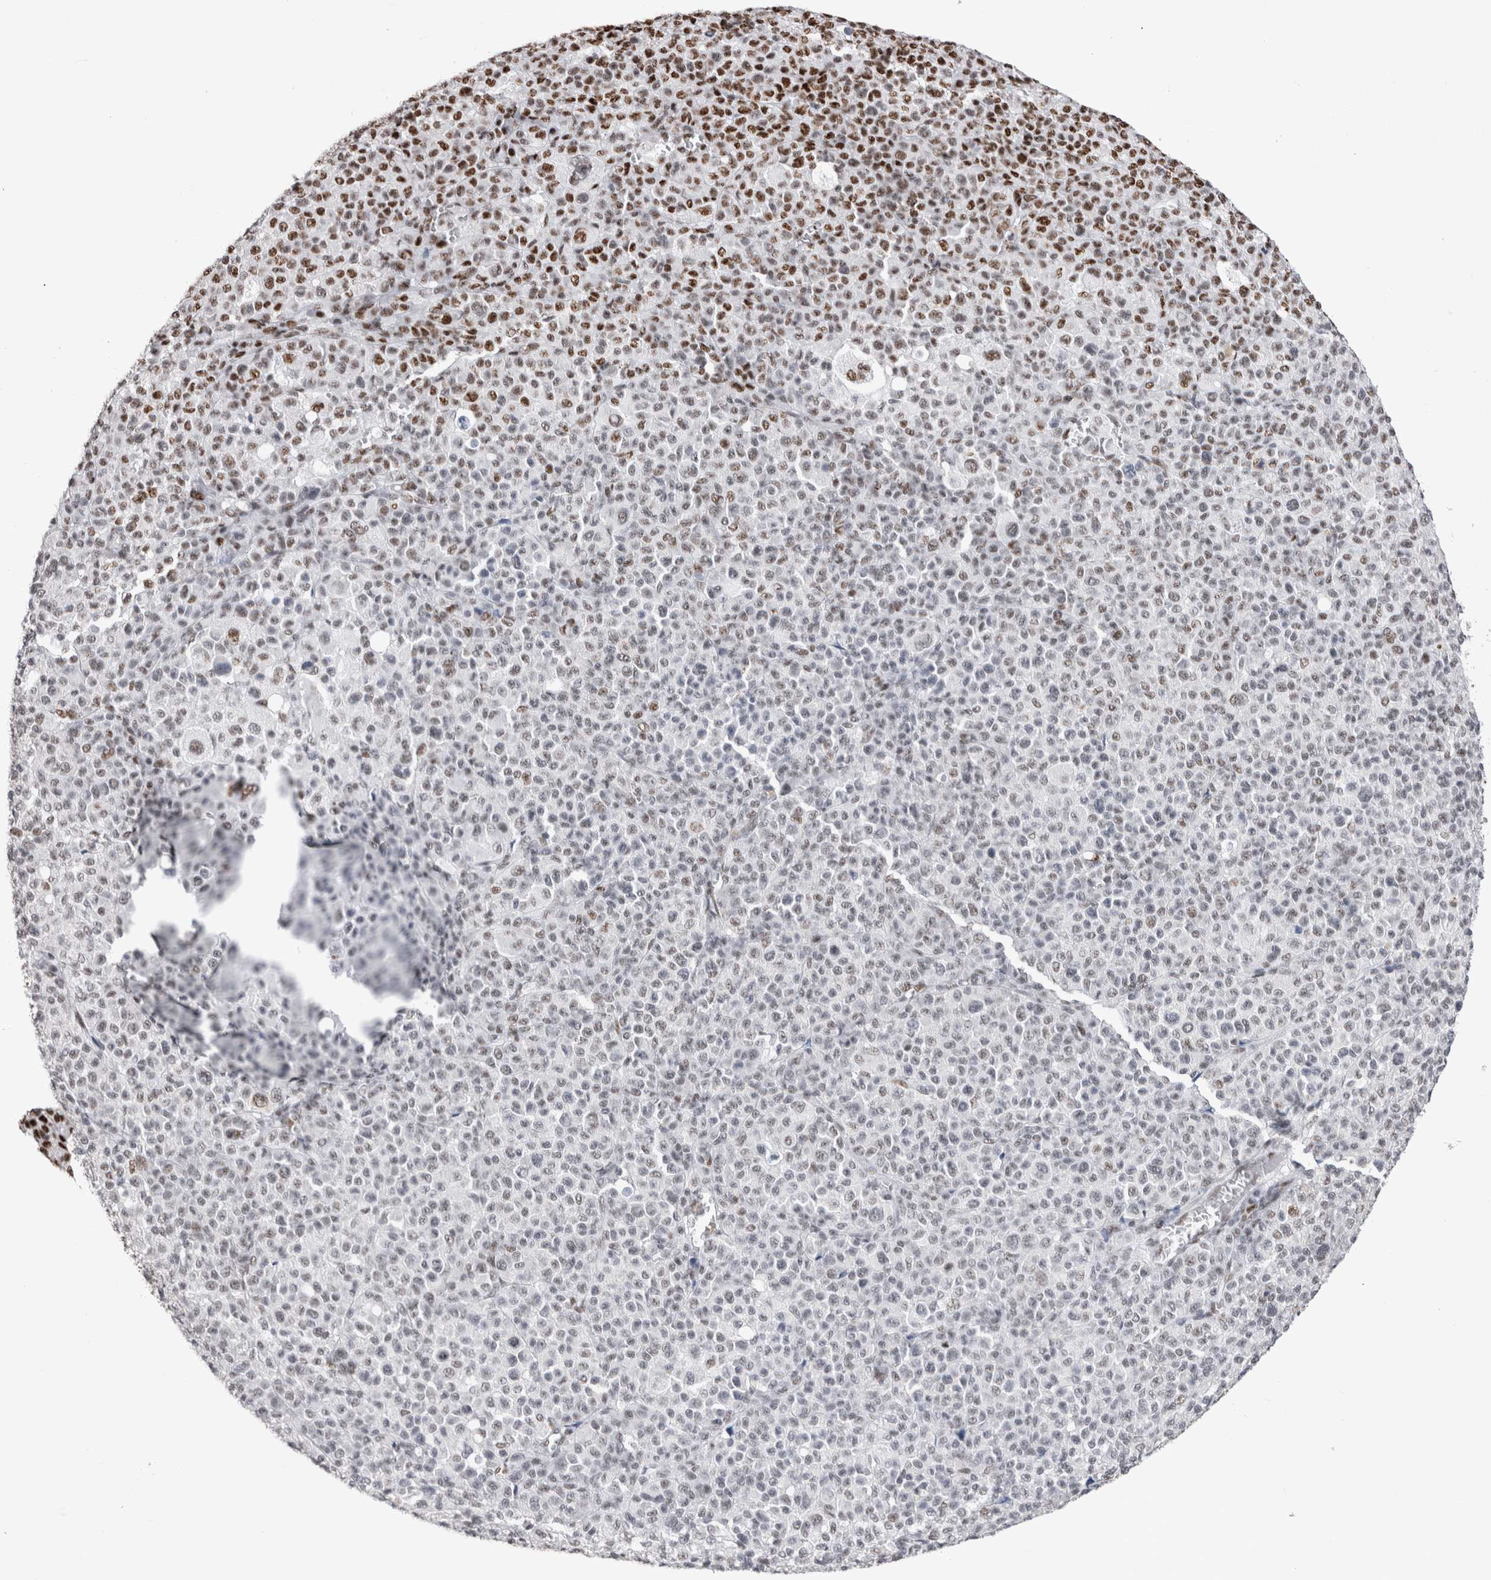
{"staining": {"intensity": "strong", "quantity": "<25%", "location": "nuclear"}, "tissue": "melanoma", "cell_type": "Tumor cells", "image_type": "cancer", "snomed": [{"axis": "morphology", "description": "Malignant melanoma, Metastatic site"}, {"axis": "topography", "description": "Skin"}], "caption": "IHC staining of malignant melanoma (metastatic site), which displays medium levels of strong nuclear positivity in about <25% of tumor cells indicating strong nuclear protein staining. The staining was performed using DAB (3,3'-diaminobenzidine) (brown) for protein detection and nuclei were counterstained in hematoxylin (blue).", "gene": "RBM6", "patient": {"sex": "female", "age": 74}}